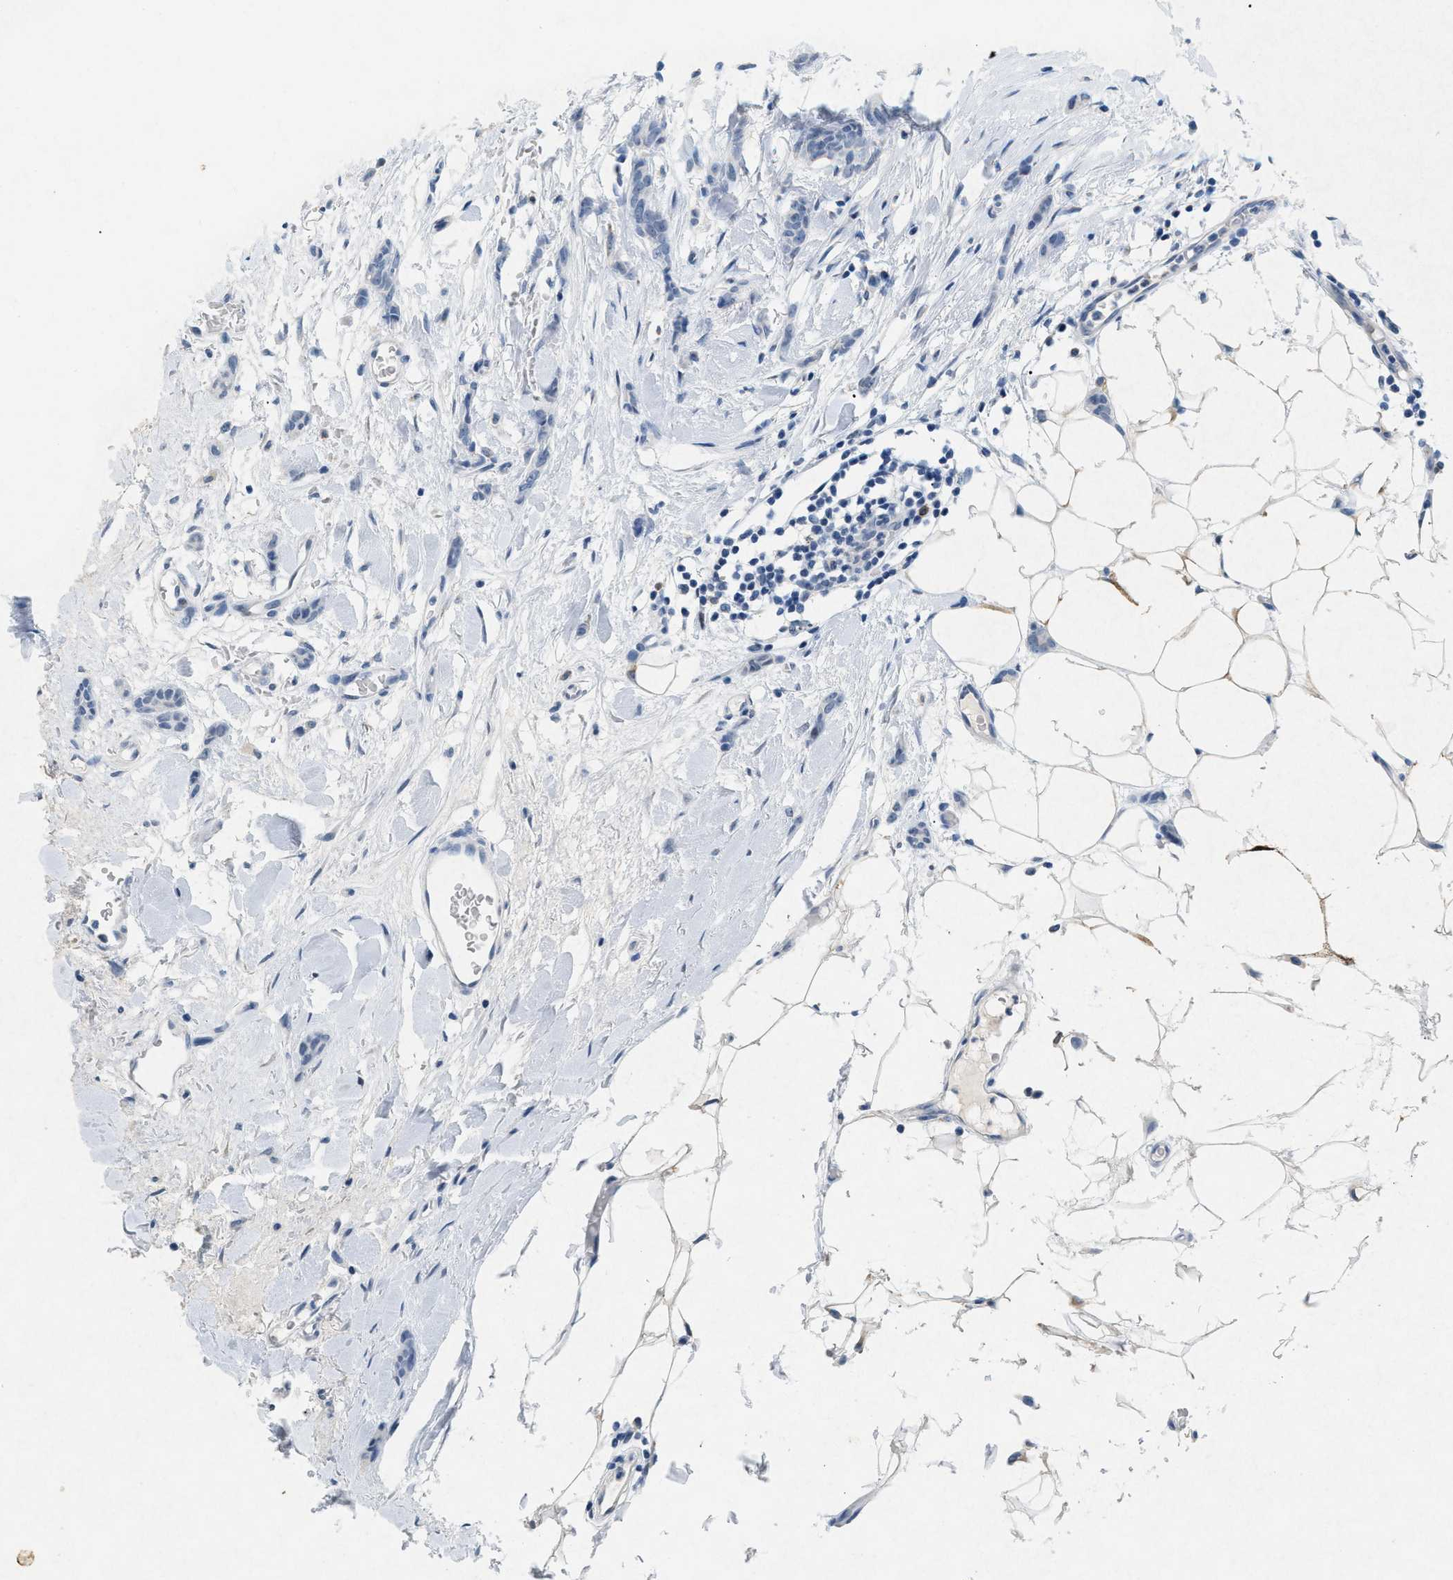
{"staining": {"intensity": "negative", "quantity": "none", "location": "none"}, "tissue": "breast cancer", "cell_type": "Tumor cells", "image_type": "cancer", "snomed": [{"axis": "morphology", "description": "Lobular carcinoma"}, {"axis": "topography", "description": "Skin"}, {"axis": "topography", "description": "Breast"}], "caption": "Photomicrograph shows no significant protein expression in tumor cells of breast cancer.", "gene": "TASOR", "patient": {"sex": "female", "age": 46}}